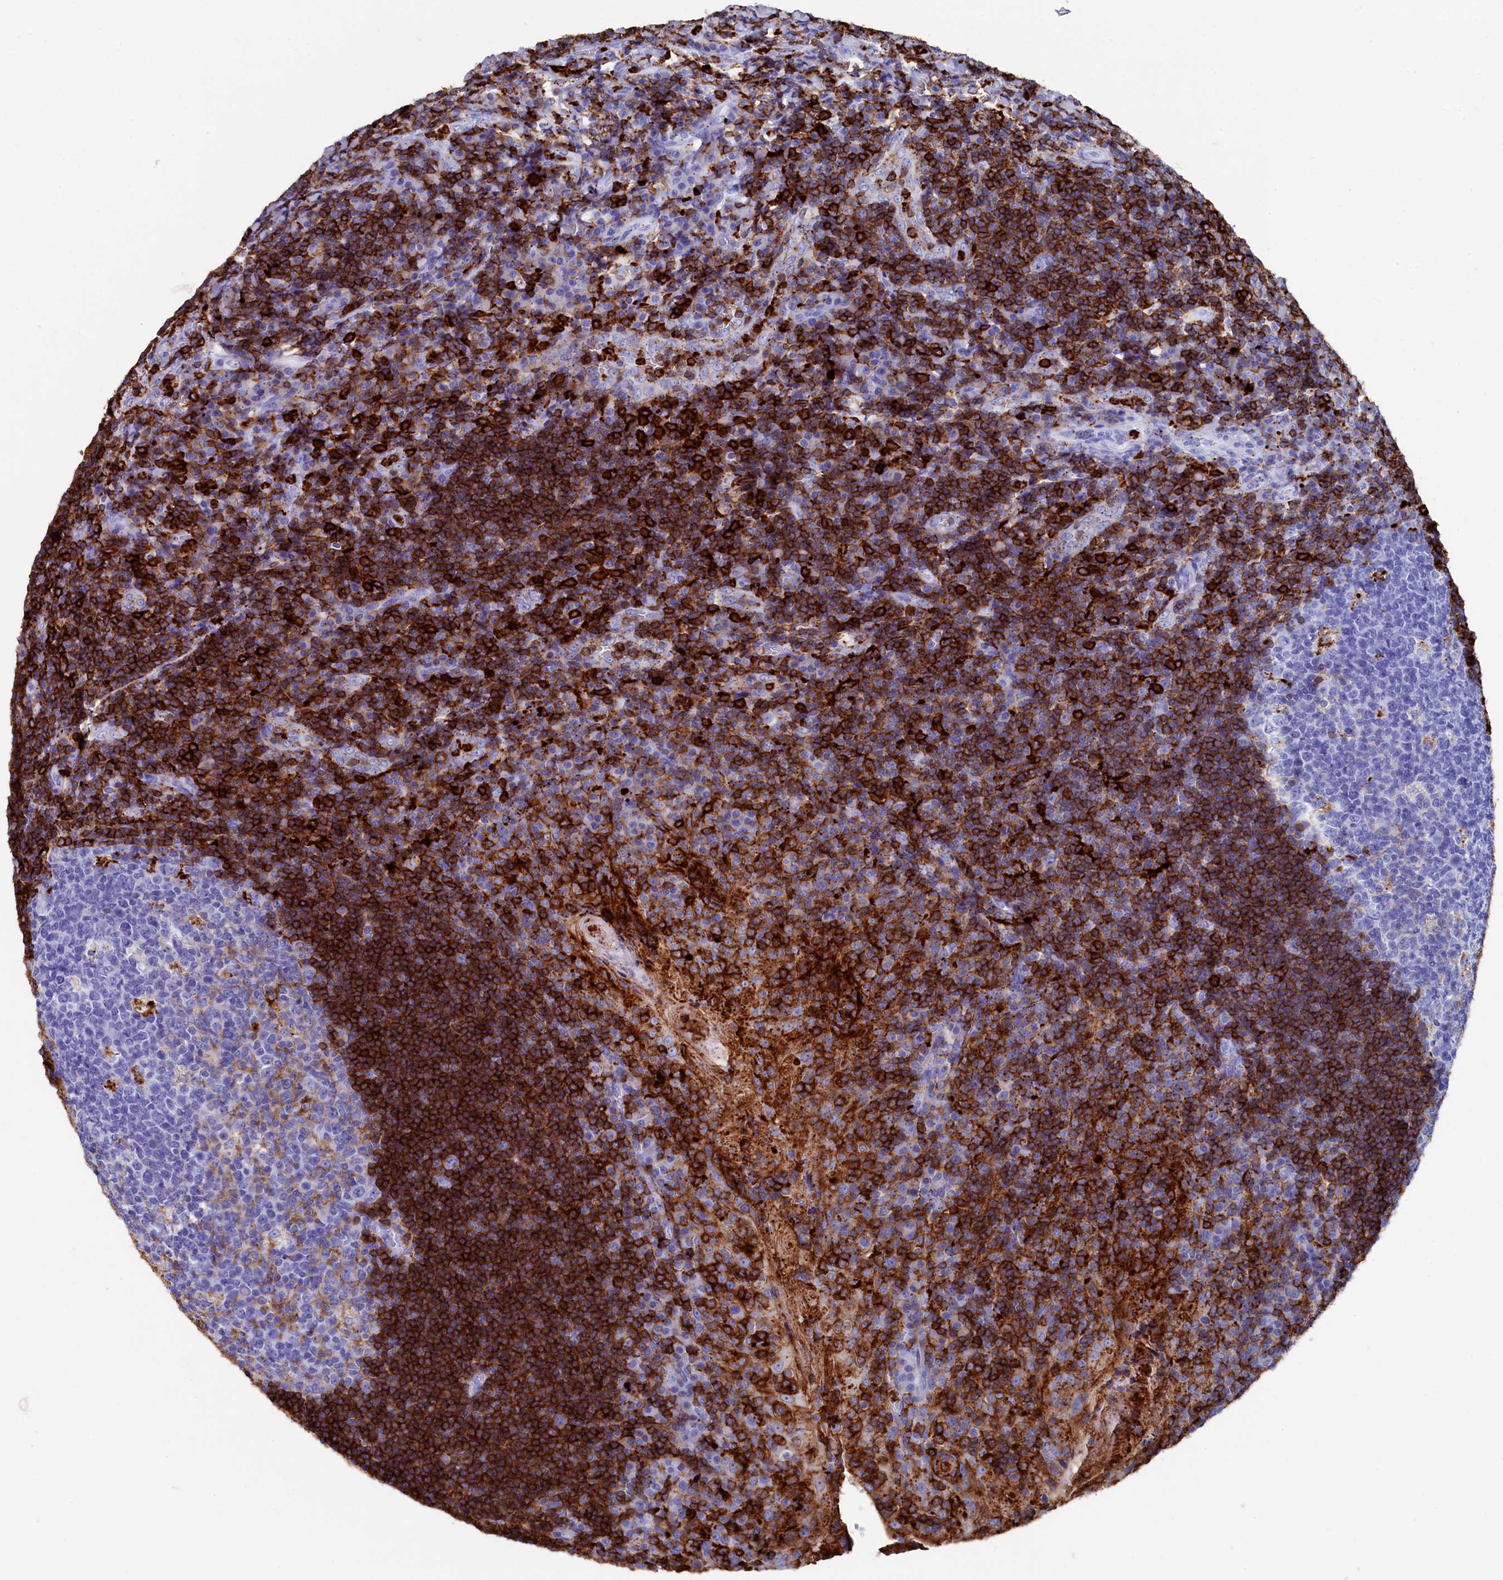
{"staining": {"intensity": "moderate", "quantity": "<25%", "location": "cytoplasmic/membranous"}, "tissue": "tonsil", "cell_type": "Germinal center cells", "image_type": "normal", "snomed": [{"axis": "morphology", "description": "Normal tissue, NOS"}, {"axis": "topography", "description": "Tonsil"}], "caption": "Immunohistochemical staining of benign tonsil demonstrates <25% levels of moderate cytoplasmic/membranous protein staining in about <25% of germinal center cells. (Stains: DAB in brown, nuclei in blue, Microscopy: brightfield microscopy at high magnification).", "gene": "PLAC8", "patient": {"sex": "male", "age": 17}}